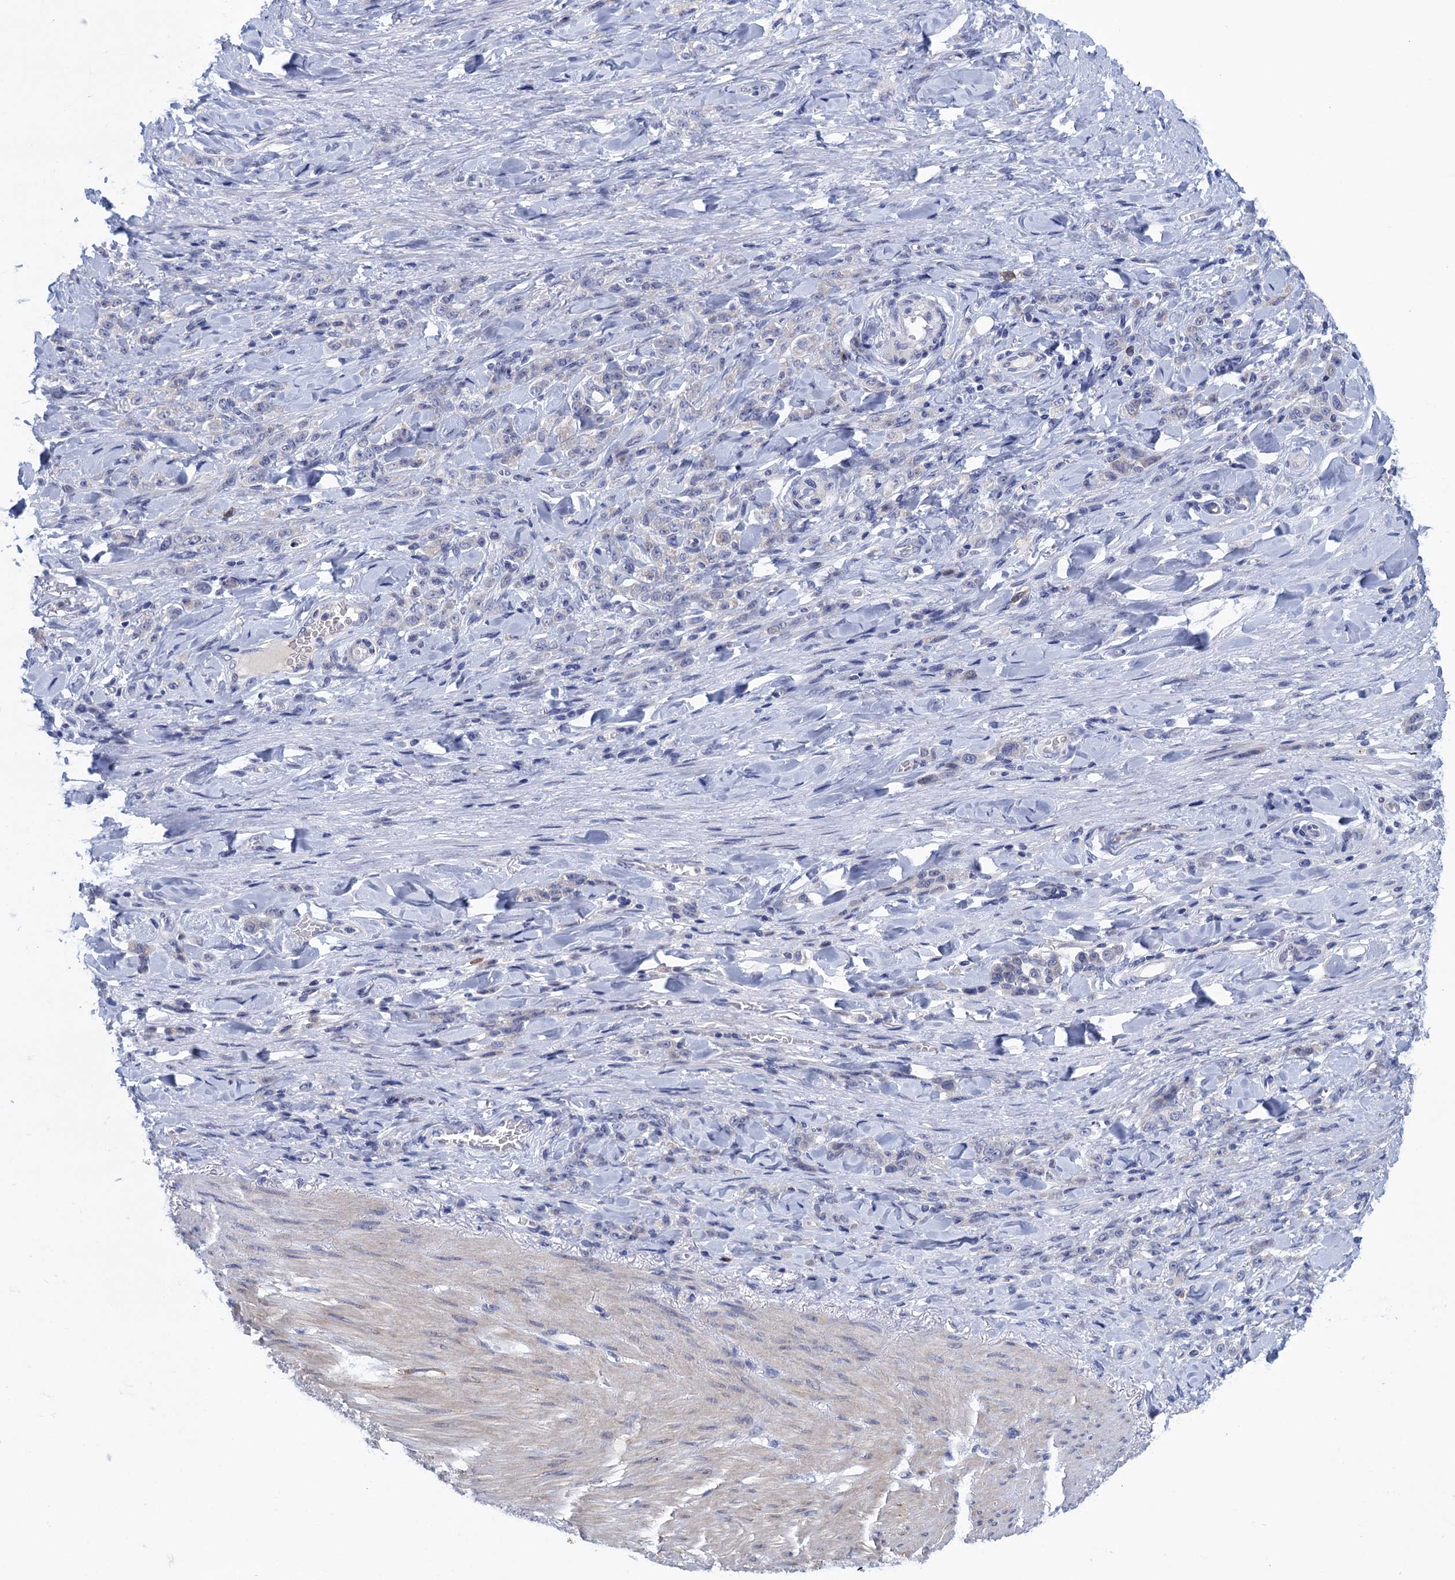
{"staining": {"intensity": "negative", "quantity": "none", "location": "none"}, "tissue": "stomach cancer", "cell_type": "Tumor cells", "image_type": "cancer", "snomed": [{"axis": "morphology", "description": "Normal tissue, NOS"}, {"axis": "morphology", "description": "Adenocarcinoma, NOS"}, {"axis": "topography", "description": "Stomach"}], "caption": "DAB immunohistochemical staining of stomach cancer (adenocarcinoma) demonstrates no significant staining in tumor cells. Nuclei are stained in blue.", "gene": "SCEL", "patient": {"sex": "male", "age": 82}}